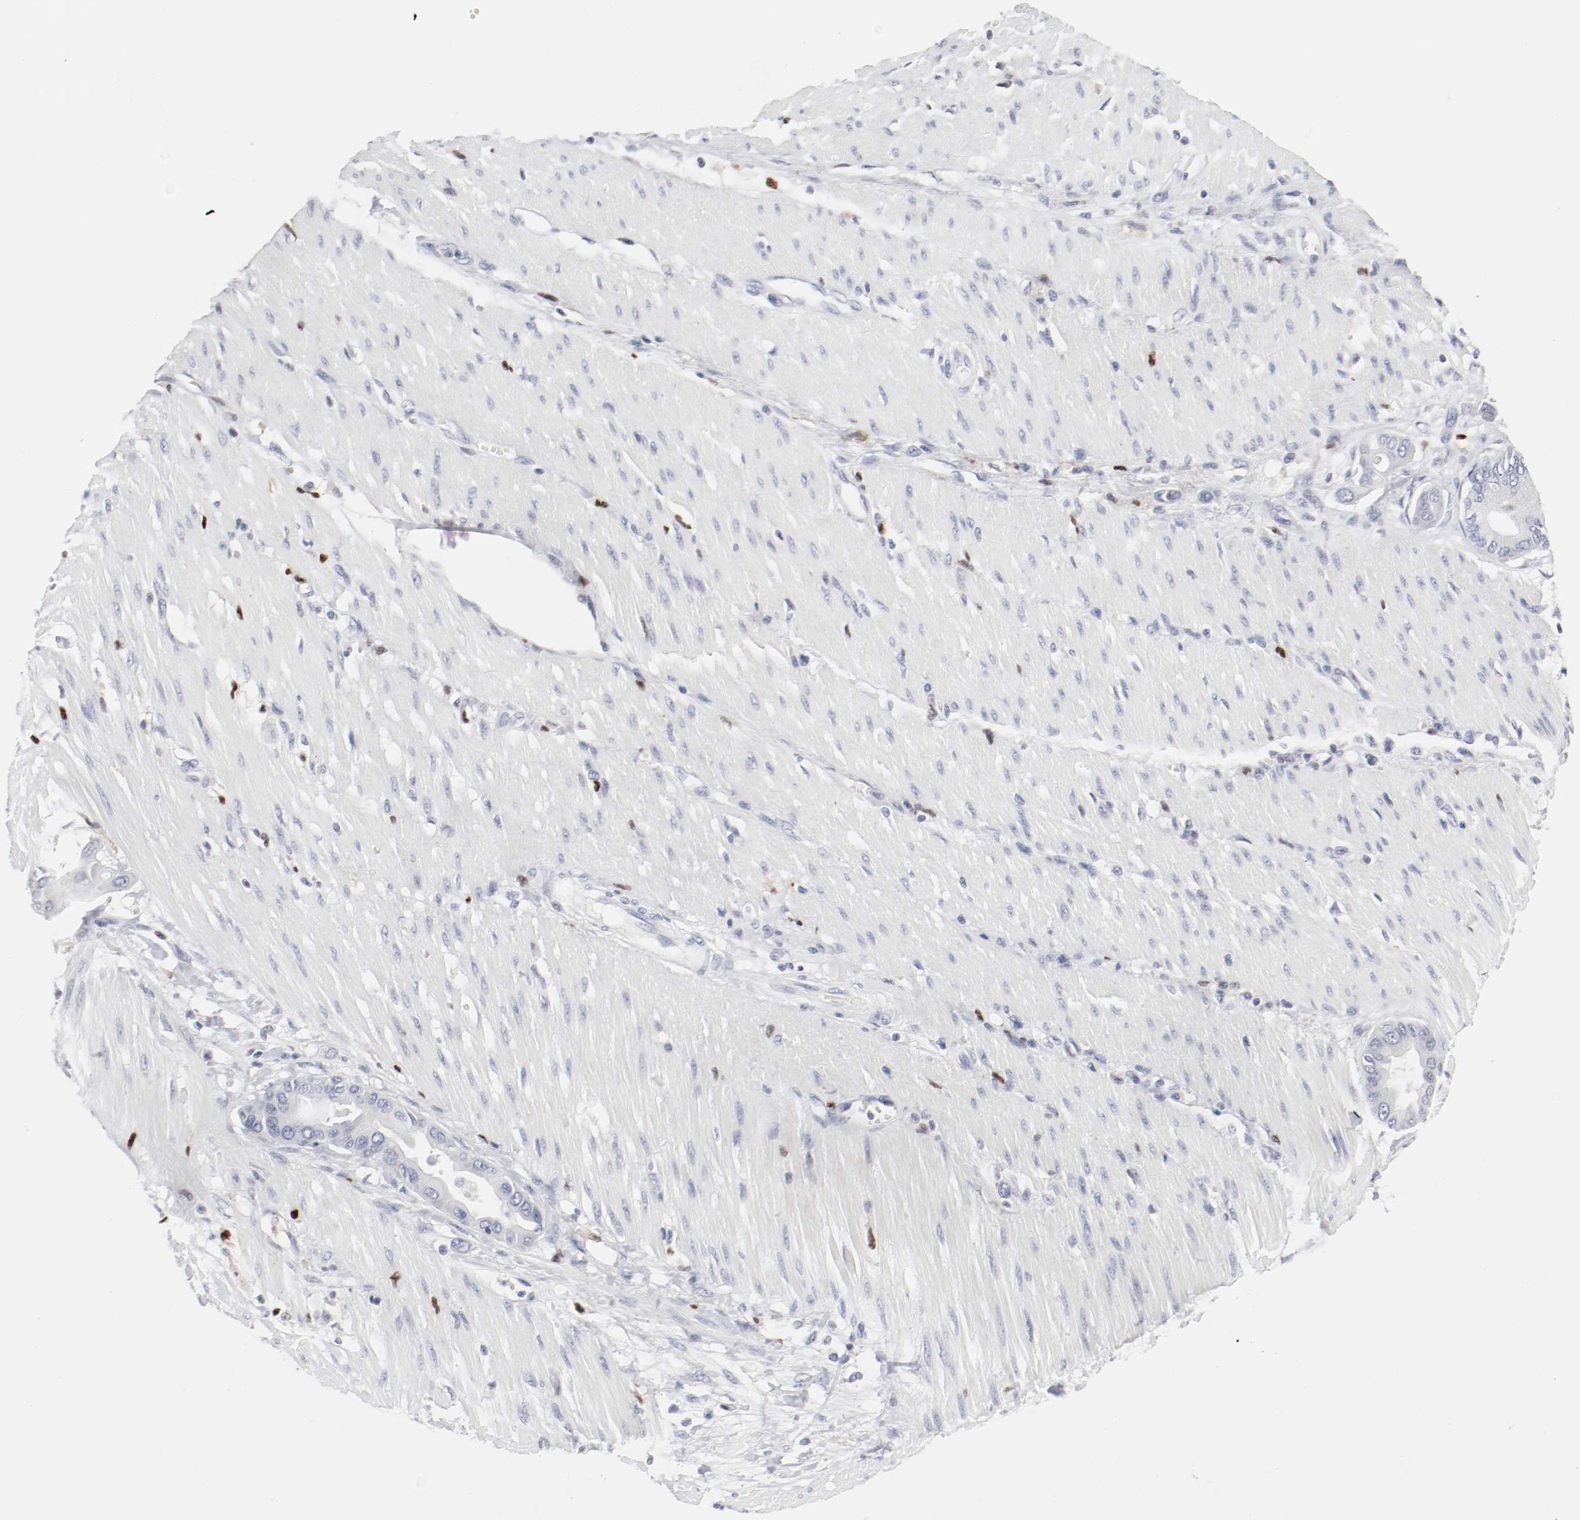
{"staining": {"intensity": "negative", "quantity": "none", "location": "none"}, "tissue": "pancreatic cancer", "cell_type": "Tumor cells", "image_type": "cancer", "snomed": [{"axis": "morphology", "description": "Adenocarcinoma, NOS"}, {"axis": "morphology", "description": "Adenocarcinoma, metastatic, NOS"}, {"axis": "topography", "description": "Lymph node"}, {"axis": "topography", "description": "Pancreas"}, {"axis": "topography", "description": "Duodenum"}], "caption": "DAB (3,3'-diaminobenzidine) immunohistochemical staining of pancreatic cancer (adenocarcinoma) demonstrates no significant positivity in tumor cells.", "gene": "ITGAX", "patient": {"sex": "female", "age": 64}}